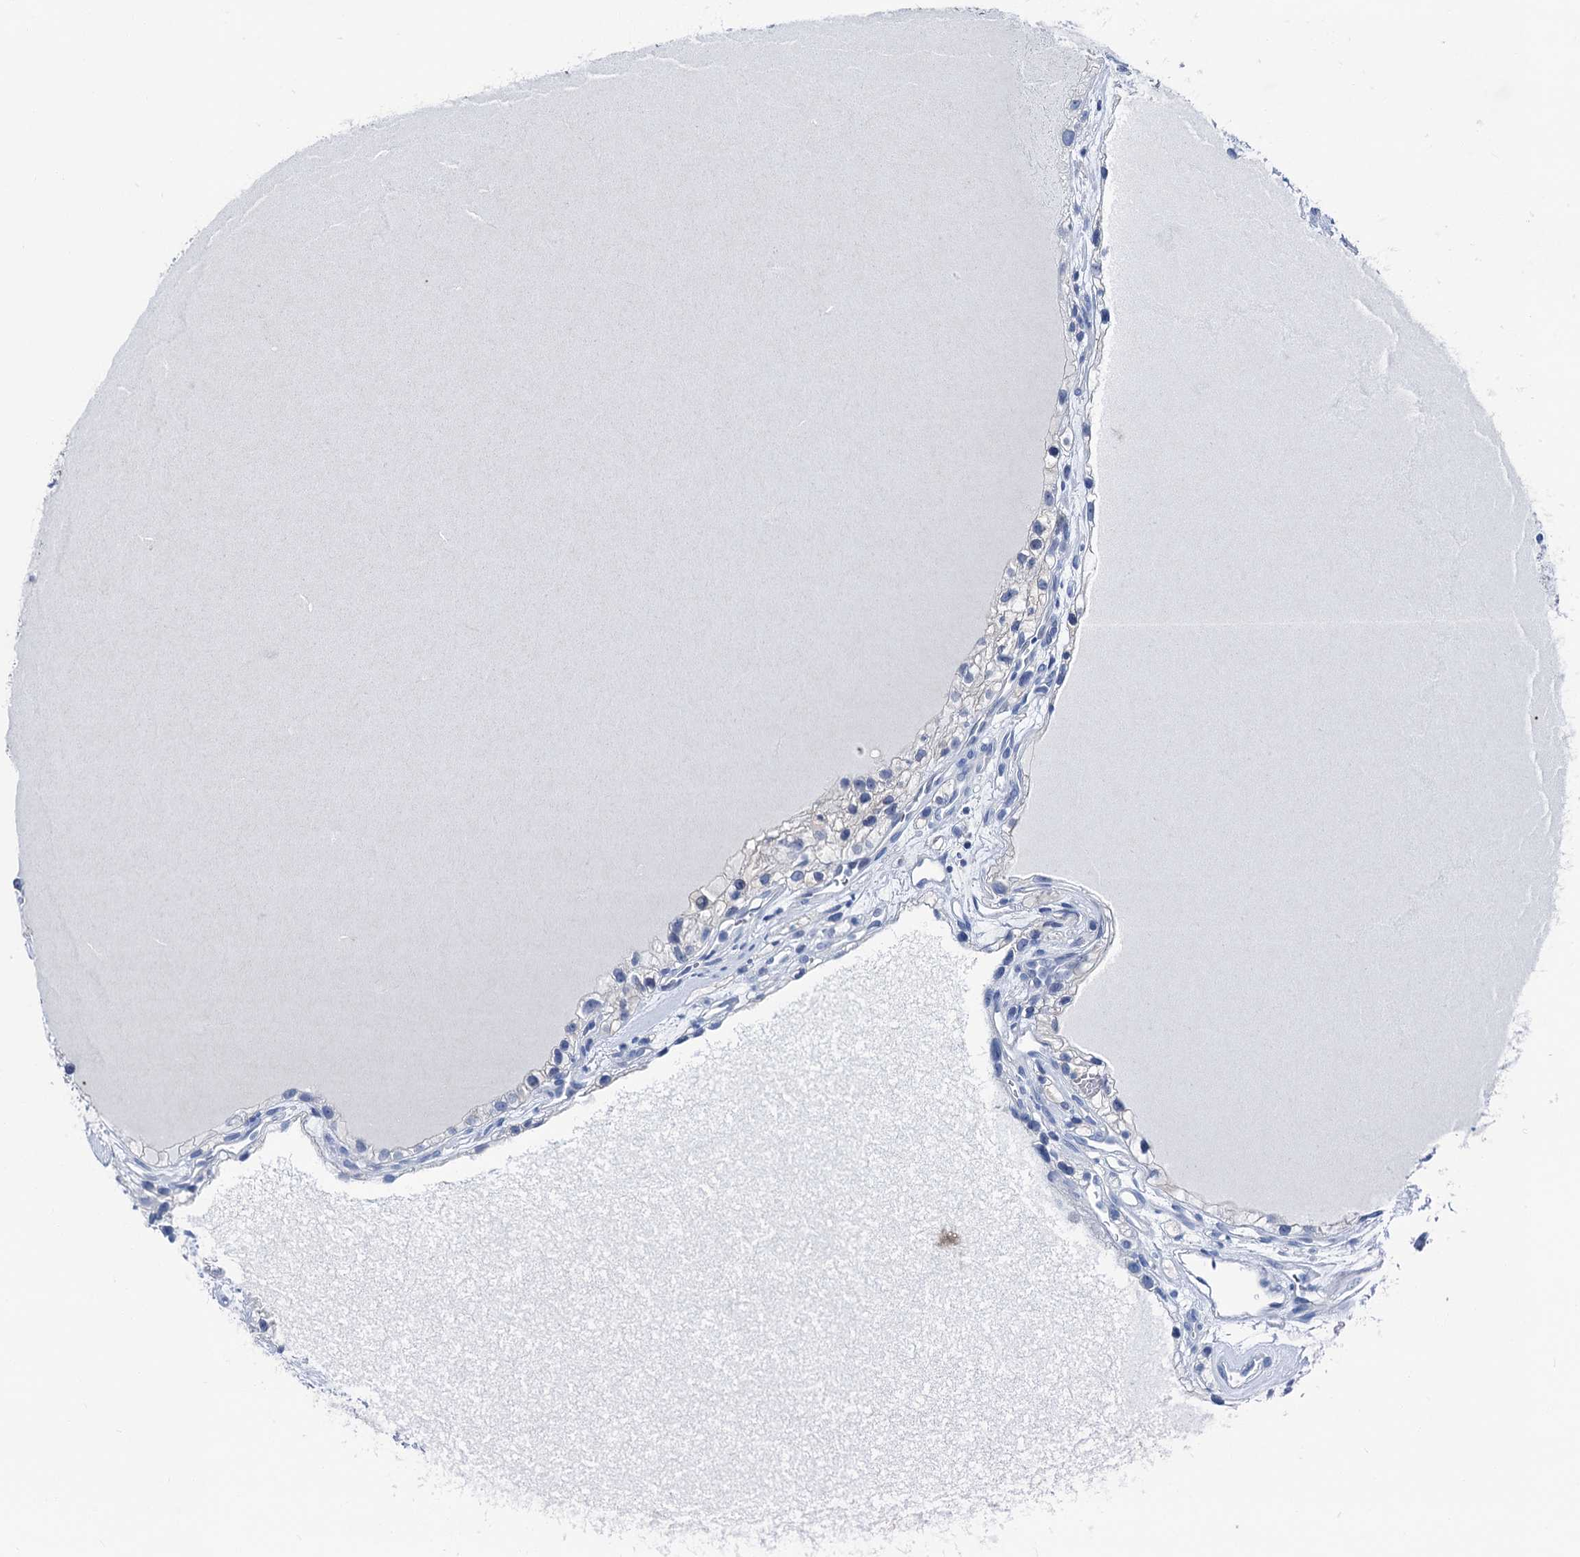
{"staining": {"intensity": "negative", "quantity": "none", "location": "none"}, "tissue": "renal cancer", "cell_type": "Tumor cells", "image_type": "cancer", "snomed": [{"axis": "morphology", "description": "Adenocarcinoma, NOS"}, {"axis": "topography", "description": "Kidney"}], "caption": "A micrograph of renal cancer stained for a protein exhibits no brown staining in tumor cells.", "gene": "GLO1", "patient": {"sex": "female", "age": 57}}